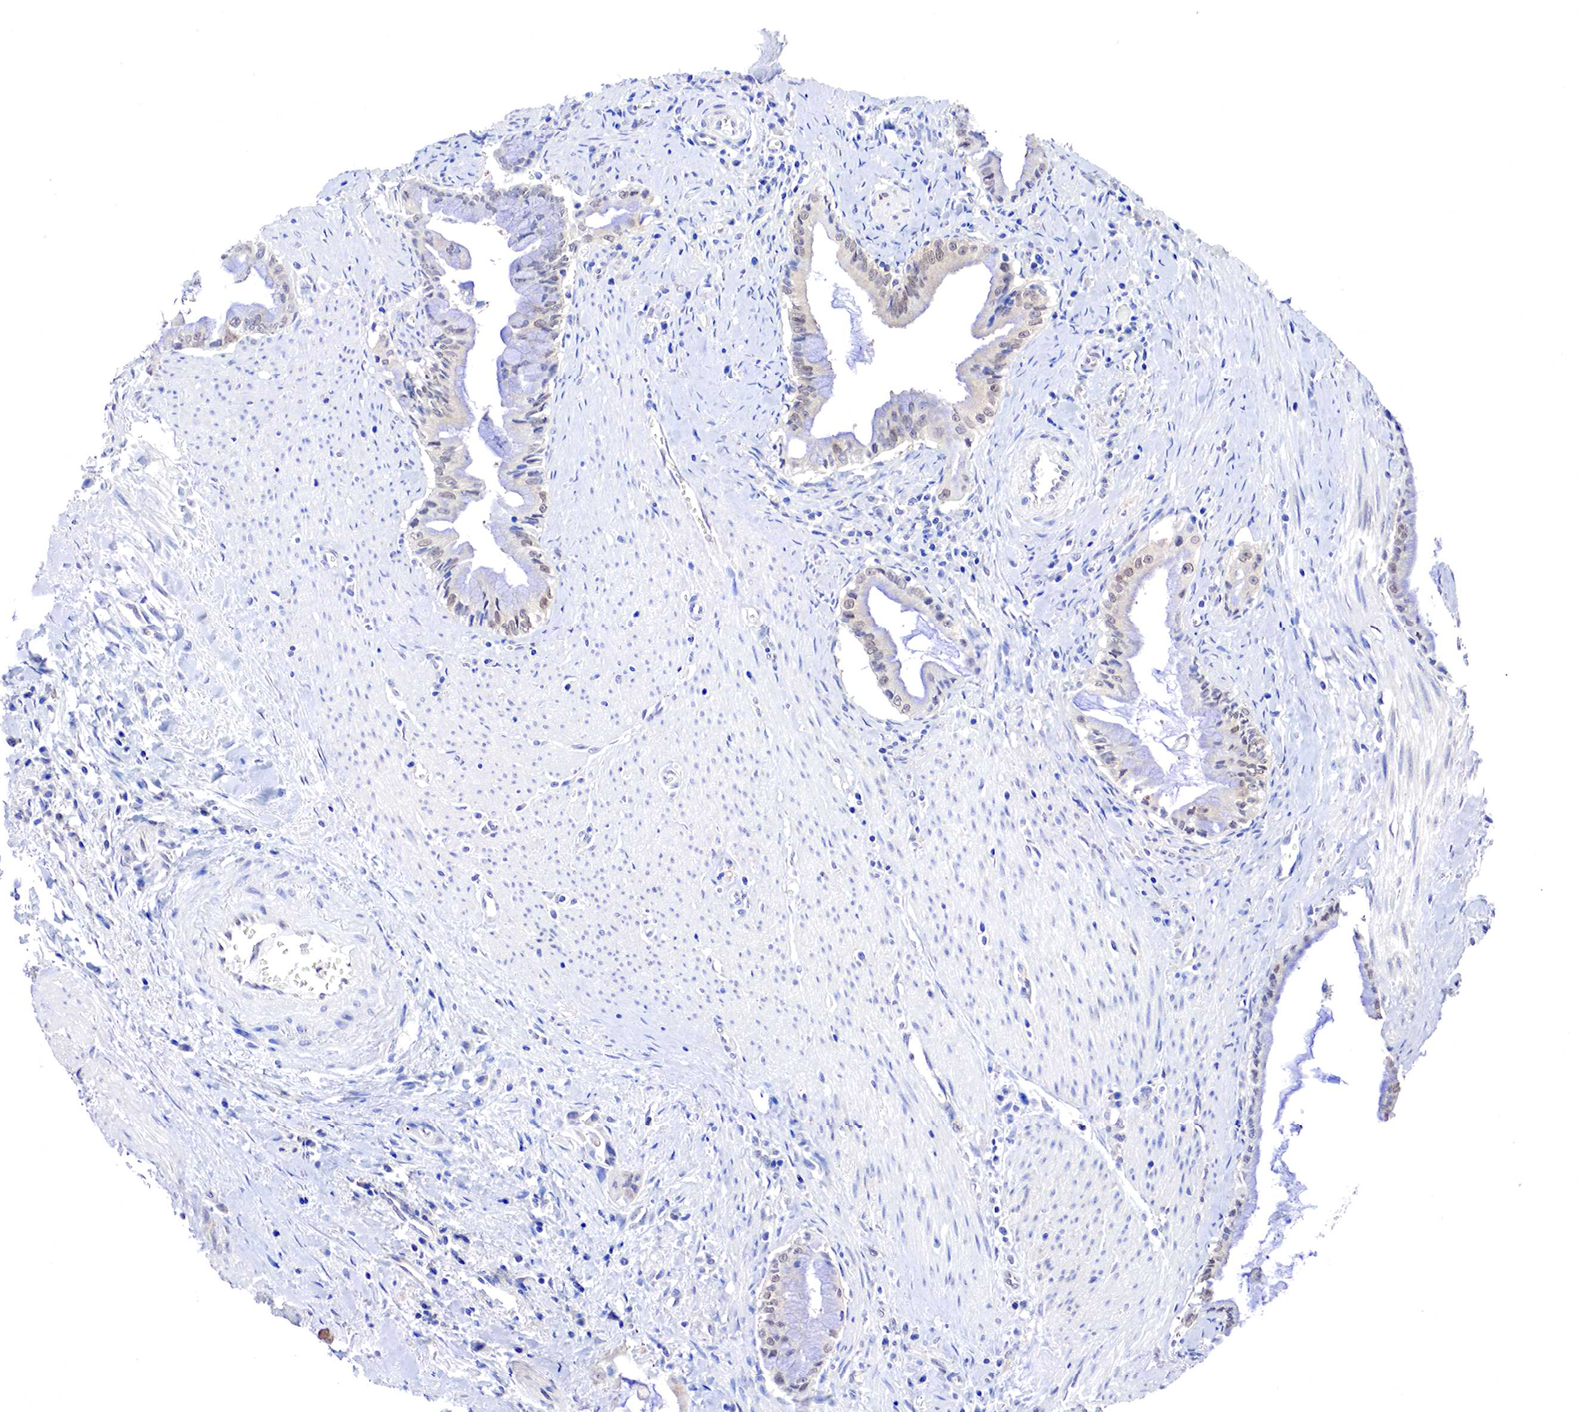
{"staining": {"intensity": "weak", "quantity": "25%-75%", "location": "cytoplasmic/membranous,nuclear"}, "tissue": "pancreatic cancer", "cell_type": "Tumor cells", "image_type": "cancer", "snomed": [{"axis": "morphology", "description": "Adenocarcinoma, NOS"}, {"axis": "topography", "description": "Pancreas"}], "caption": "Pancreatic adenocarcinoma stained with DAB immunohistochemistry (IHC) shows low levels of weak cytoplasmic/membranous and nuclear positivity in about 25%-75% of tumor cells. Nuclei are stained in blue.", "gene": "PABIR2", "patient": {"sex": "male", "age": 59}}